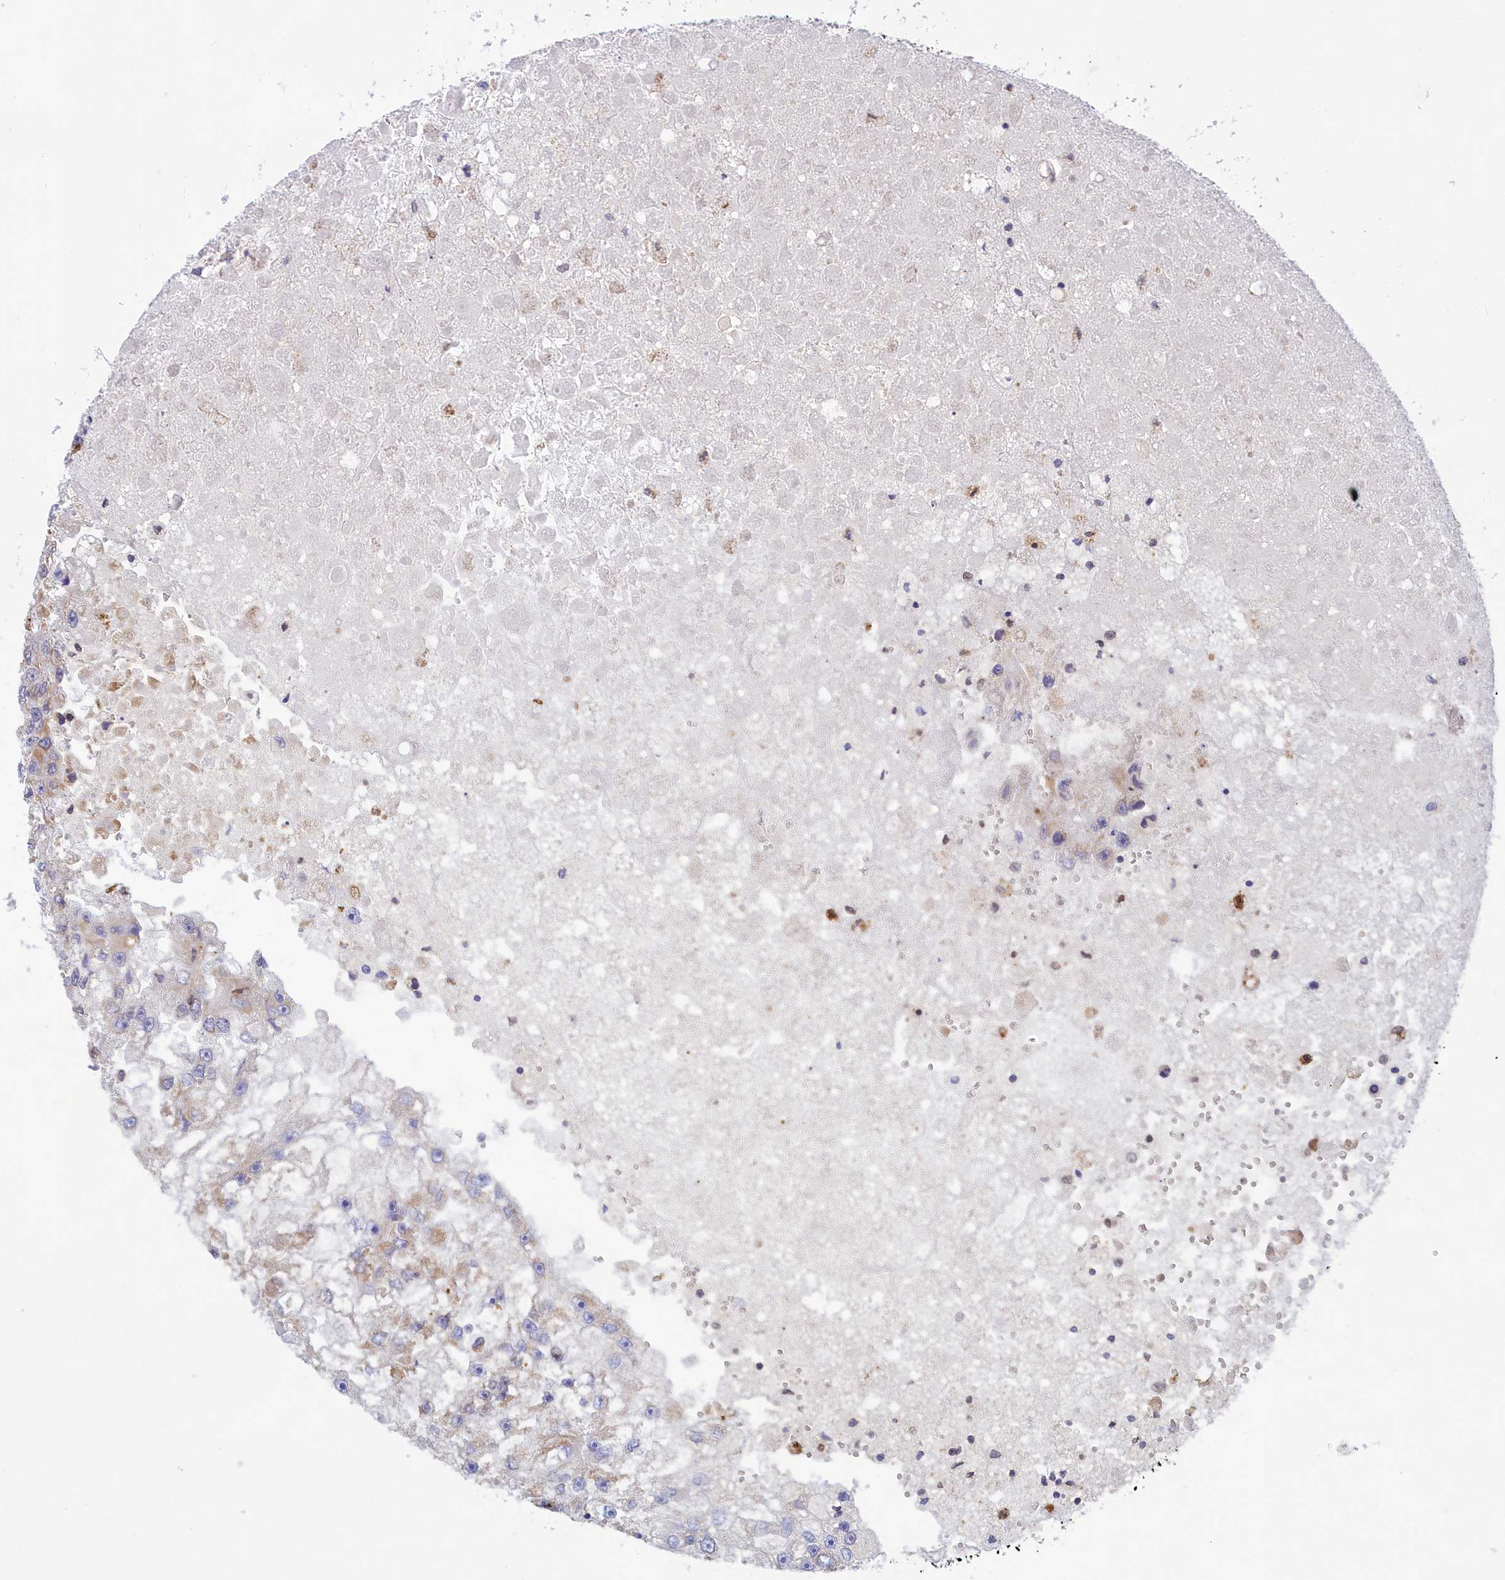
{"staining": {"intensity": "weak", "quantity": "<25%", "location": "cytoplasmic/membranous"}, "tissue": "renal cancer", "cell_type": "Tumor cells", "image_type": "cancer", "snomed": [{"axis": "morphology", "description": "Adenocarcinoma, NOS"}, {"axis": "topography", "description": "Kidney"}], "caption": "The micrograph shows no staining of tumor cells in renal cancer.", "gene": "PKHD1L1", "patient": {"sex": "male", "age": 63}}